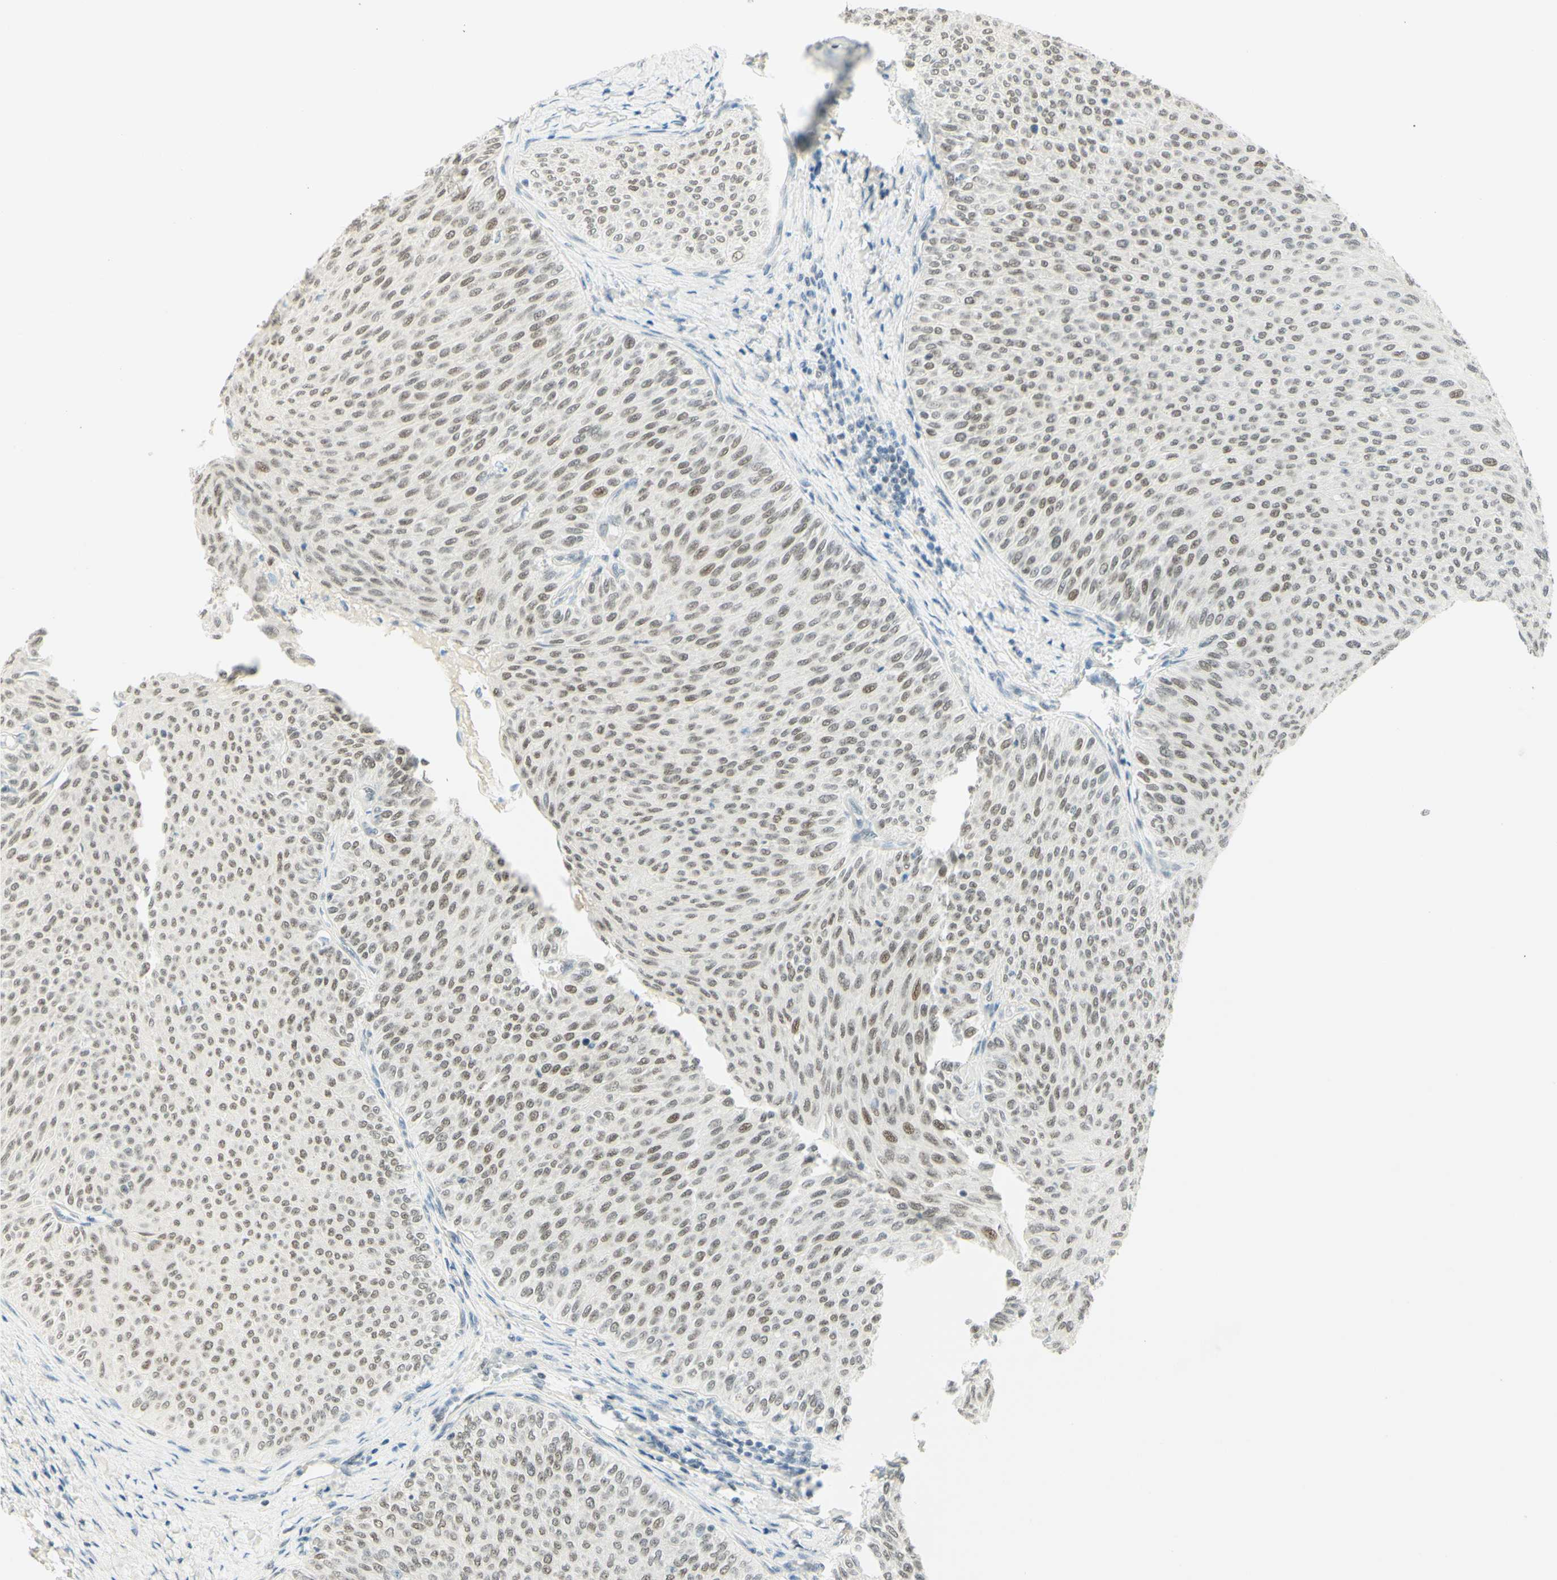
{"staining": {"intensity": "weak", "quantity": ">75%", "location": "nuclear"}, "tissue": "urothelial cancer", "cell_type": "Tumor cells", "image_type": "cancer", "snomed": [{"axis": "morphology", "description": "Urothelial carcinoma, Low grade"}, {"axis": "topography", "description": "Urinary bladder"}], "caption": "Low-grade urothelial carcinoma tissue displays weak nuclear positivity in approximately >75% of tumor cells", "gene": "PMS2", "patient": {"sex": "male", "age": 78}}